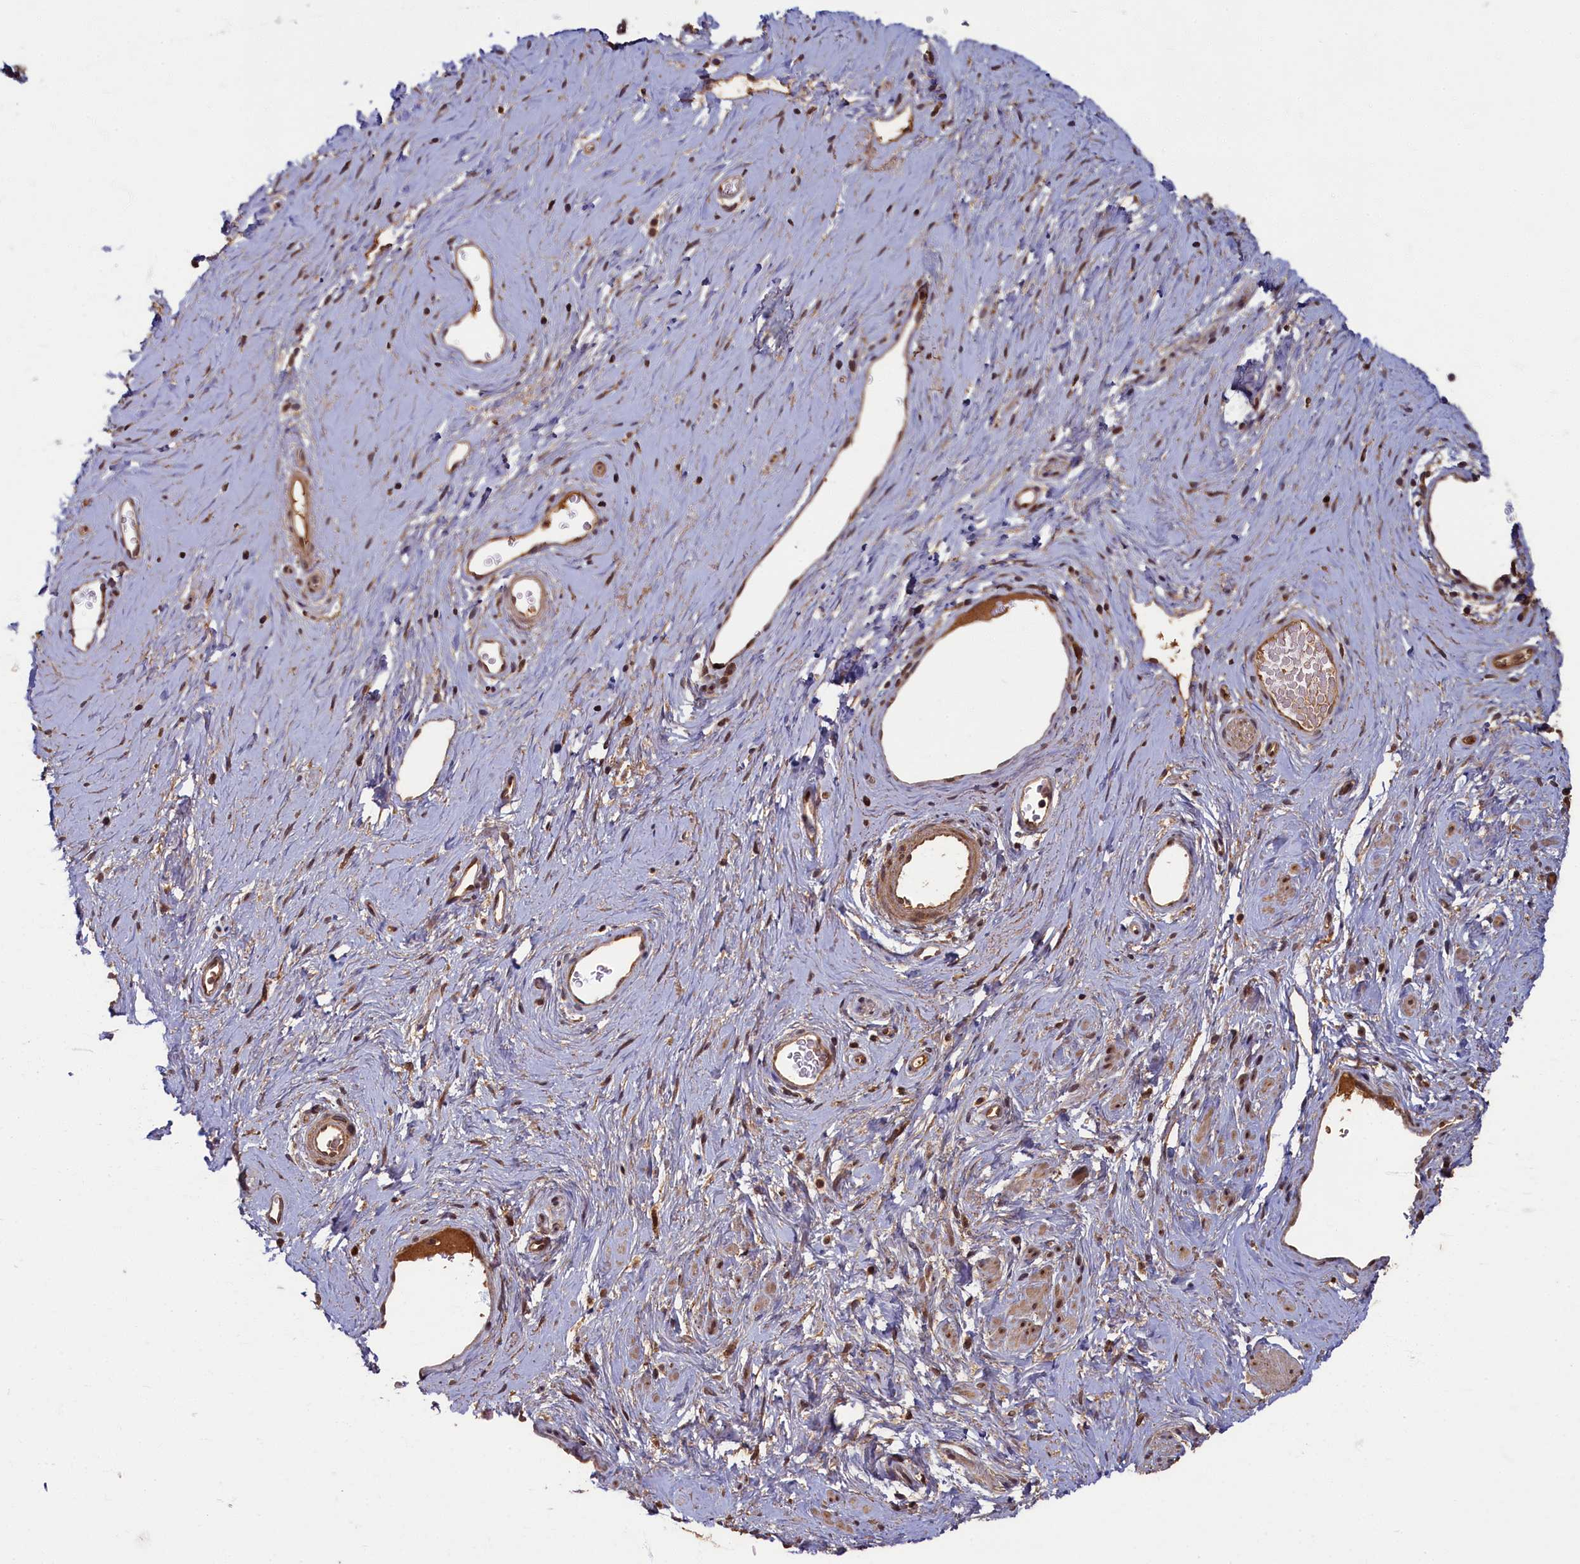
{"staining": {"intensity": "weak", "quantity": "25%-75%", "location": "cytoplasmic/membranous"}, "tissue": "adipose tissue", "cell_type": "Adipocytes", "image_type": "normal", "snomed": [{"axis": "morphology", "description": "Normal tissue, NOS"}, {"axis": "morphology", "description": "Adenocarcinoma, NOS"}, {"axis": "topography", "description": "Rectum"}, {"axis": "topography", "description": "Vagina"}, {"axis": "topography", "description": "Peripheral nerve tissue"}], "caption": "The histopathology image displays immunohistochemical staining of unremarkable adipose tissue. There is weak cytoplasmic/membranous staining is appreciated in approximately 25%-75% of adipocytes. The staining is performed using DAB (3,3'-diaminobenzidine) brown chromogen to label protein expression. The nuclei are counter-stained blue using hematoxylin.", "gene": "BRCA1", "patient": {"sex": "female", "age": 71}}